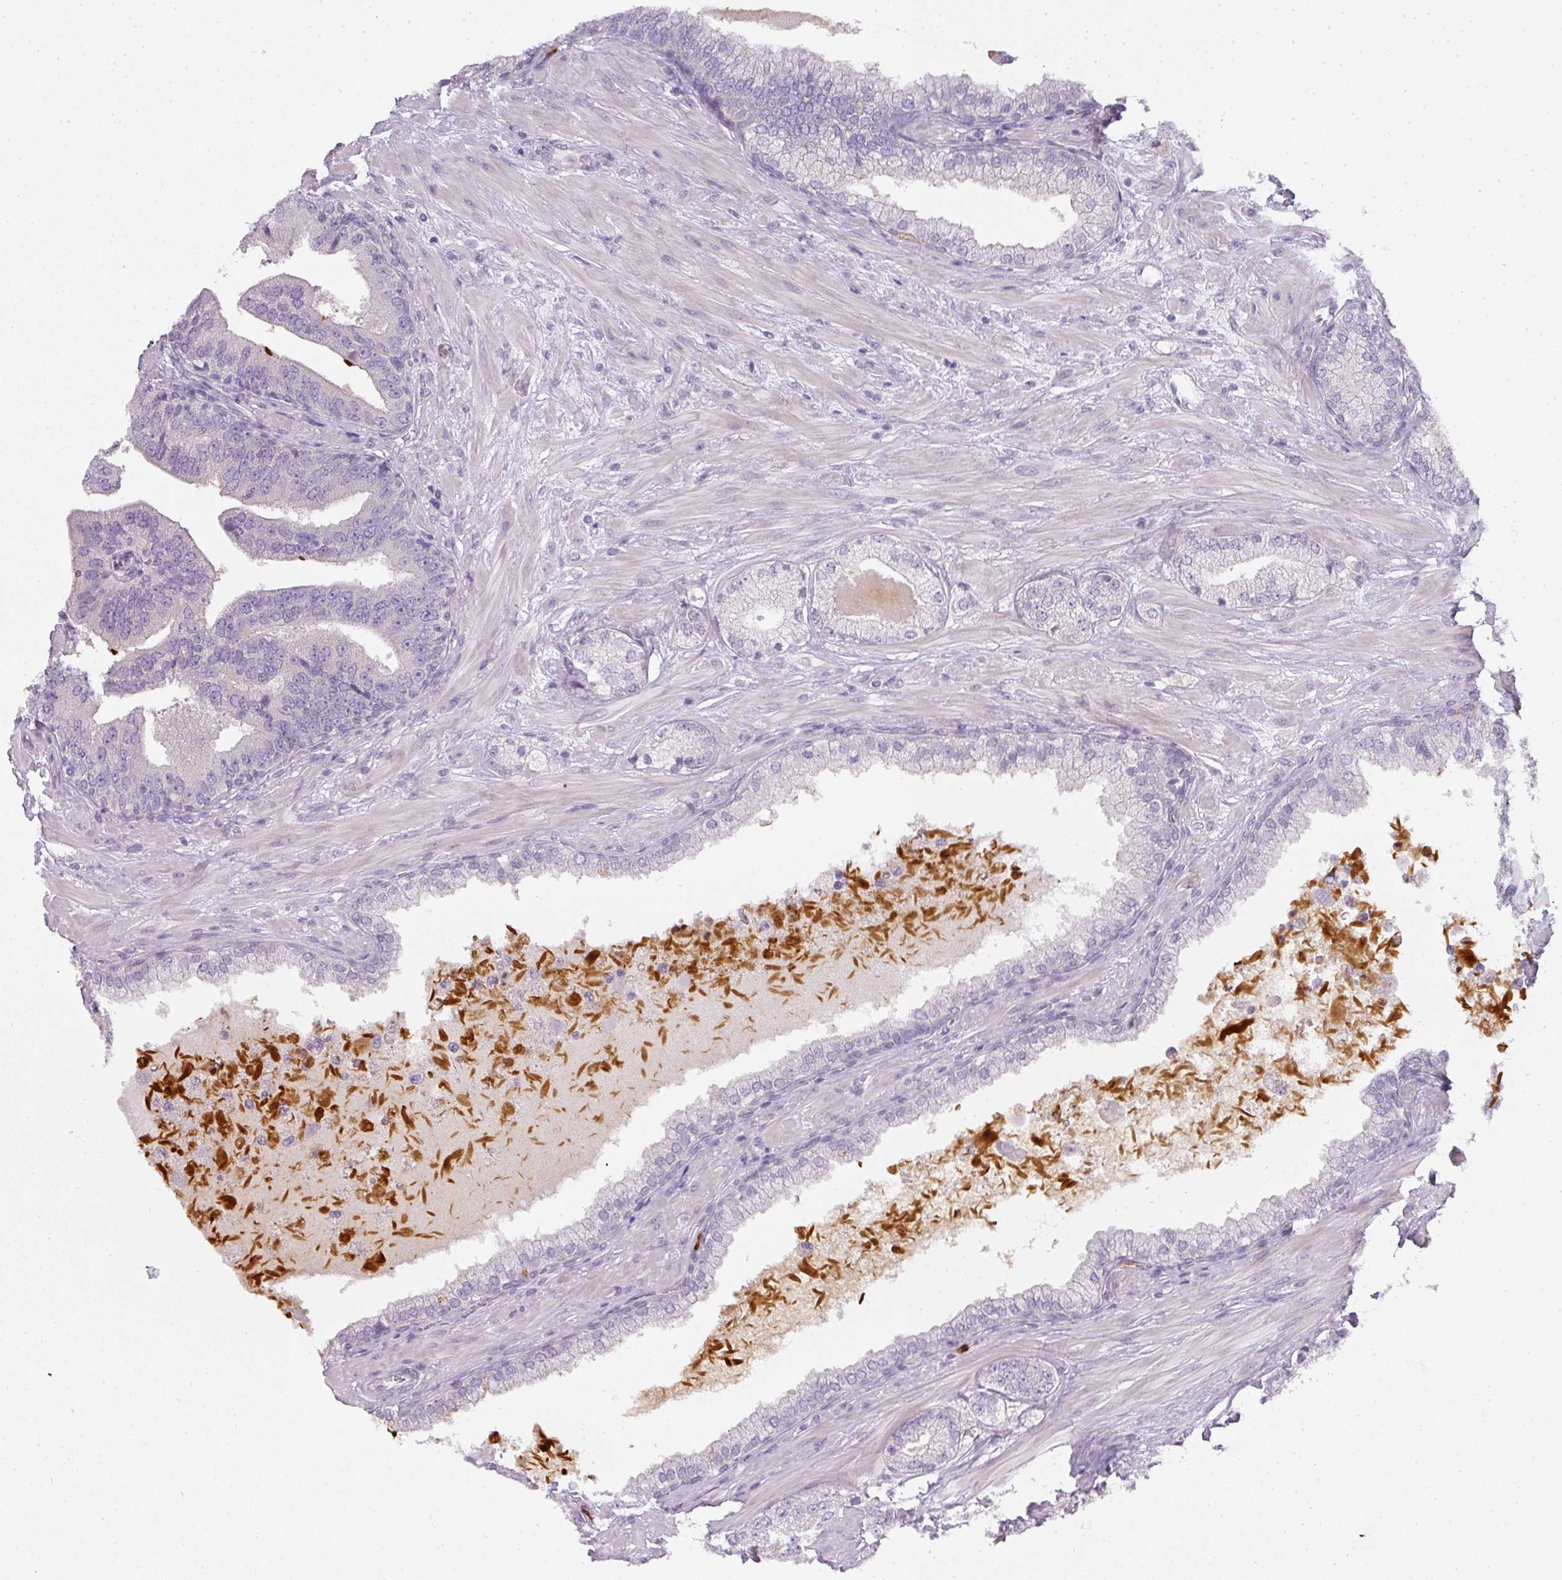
{"staining": {"intensity": "negative", "quantity": "none", "location": "none"}, "tissue": "prostate cancer", "cell_type": "Tumor cells", "image_type": "cancer", "snomed": [{"axis": "morphology", "description": "Adenocarcinoma, High grade"}, {"axis": "topography", "description": "Prostate"}], "caption": "Immunohistochemical staining of human prostate cancer reveals no significant expression in tumor cells. (Brightfield microscopy of DAB (3,3'-diaminobenzidine) immunohistochemistry at high magnification).", "gene": "HHEX", "patient": {"sex": "male", "age": 55}}